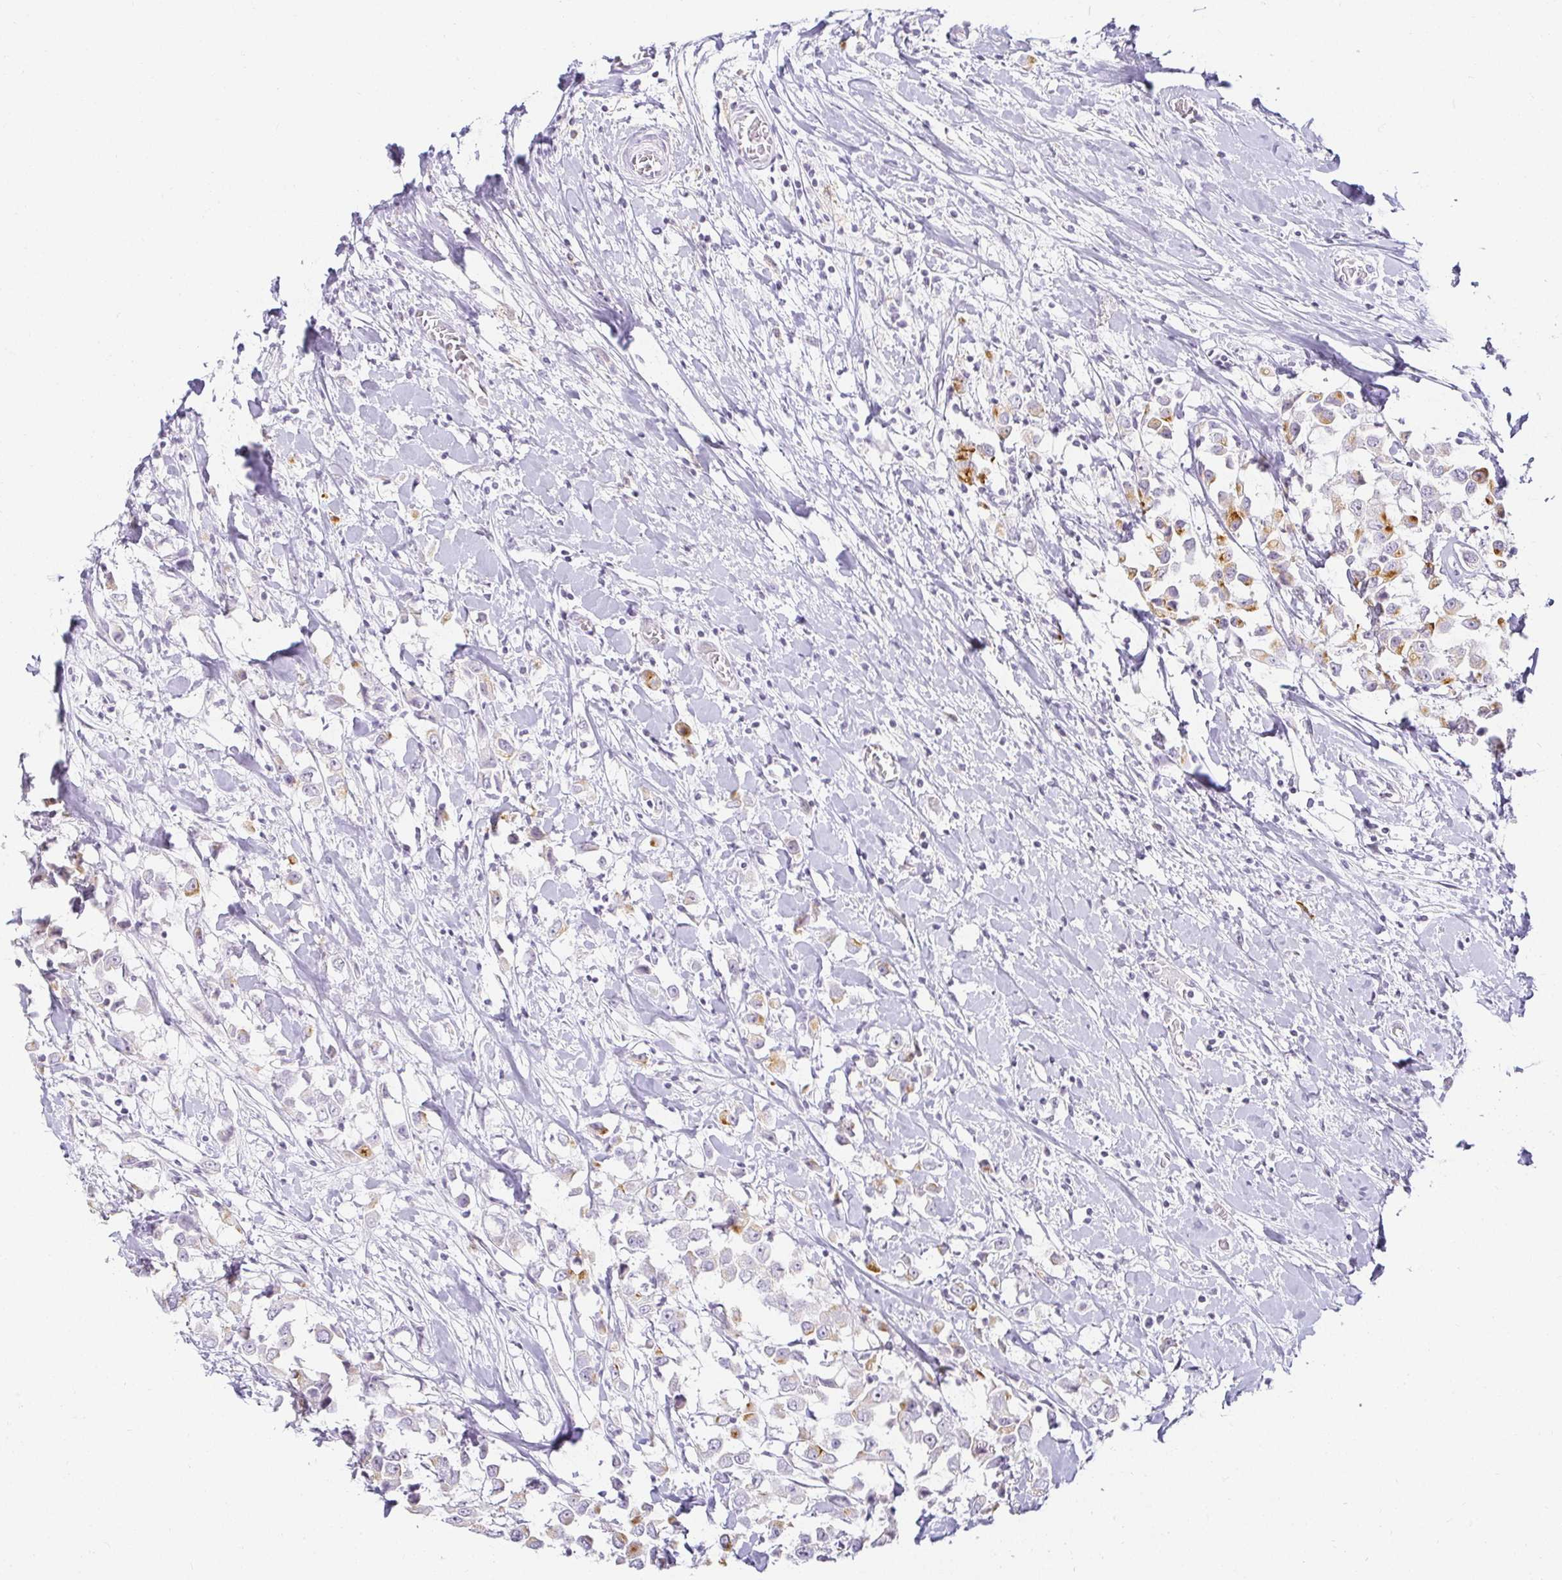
{"staining": {"intensity": "moderate", "quantity": "<25%", "location": "cytoplasmic/membranous"}, "tissue": "breast cancer", "cell_type": "Tumor cells", "image_type": "cancer", "snomed": [{"axis": "morphology", "description": "Duct carcinoma"}, {"axis": "topography", "description": "Breast"}], "caption": "This is a micrograph of immunohistochemistry (IHC) staining of infiltrating ductal carcinoma (breast), which shows moderate staining in the cytoplasmic/membranous of tumor cells.", "gene": "ACAN", "patient": {"sex": "female", "age": 61}}